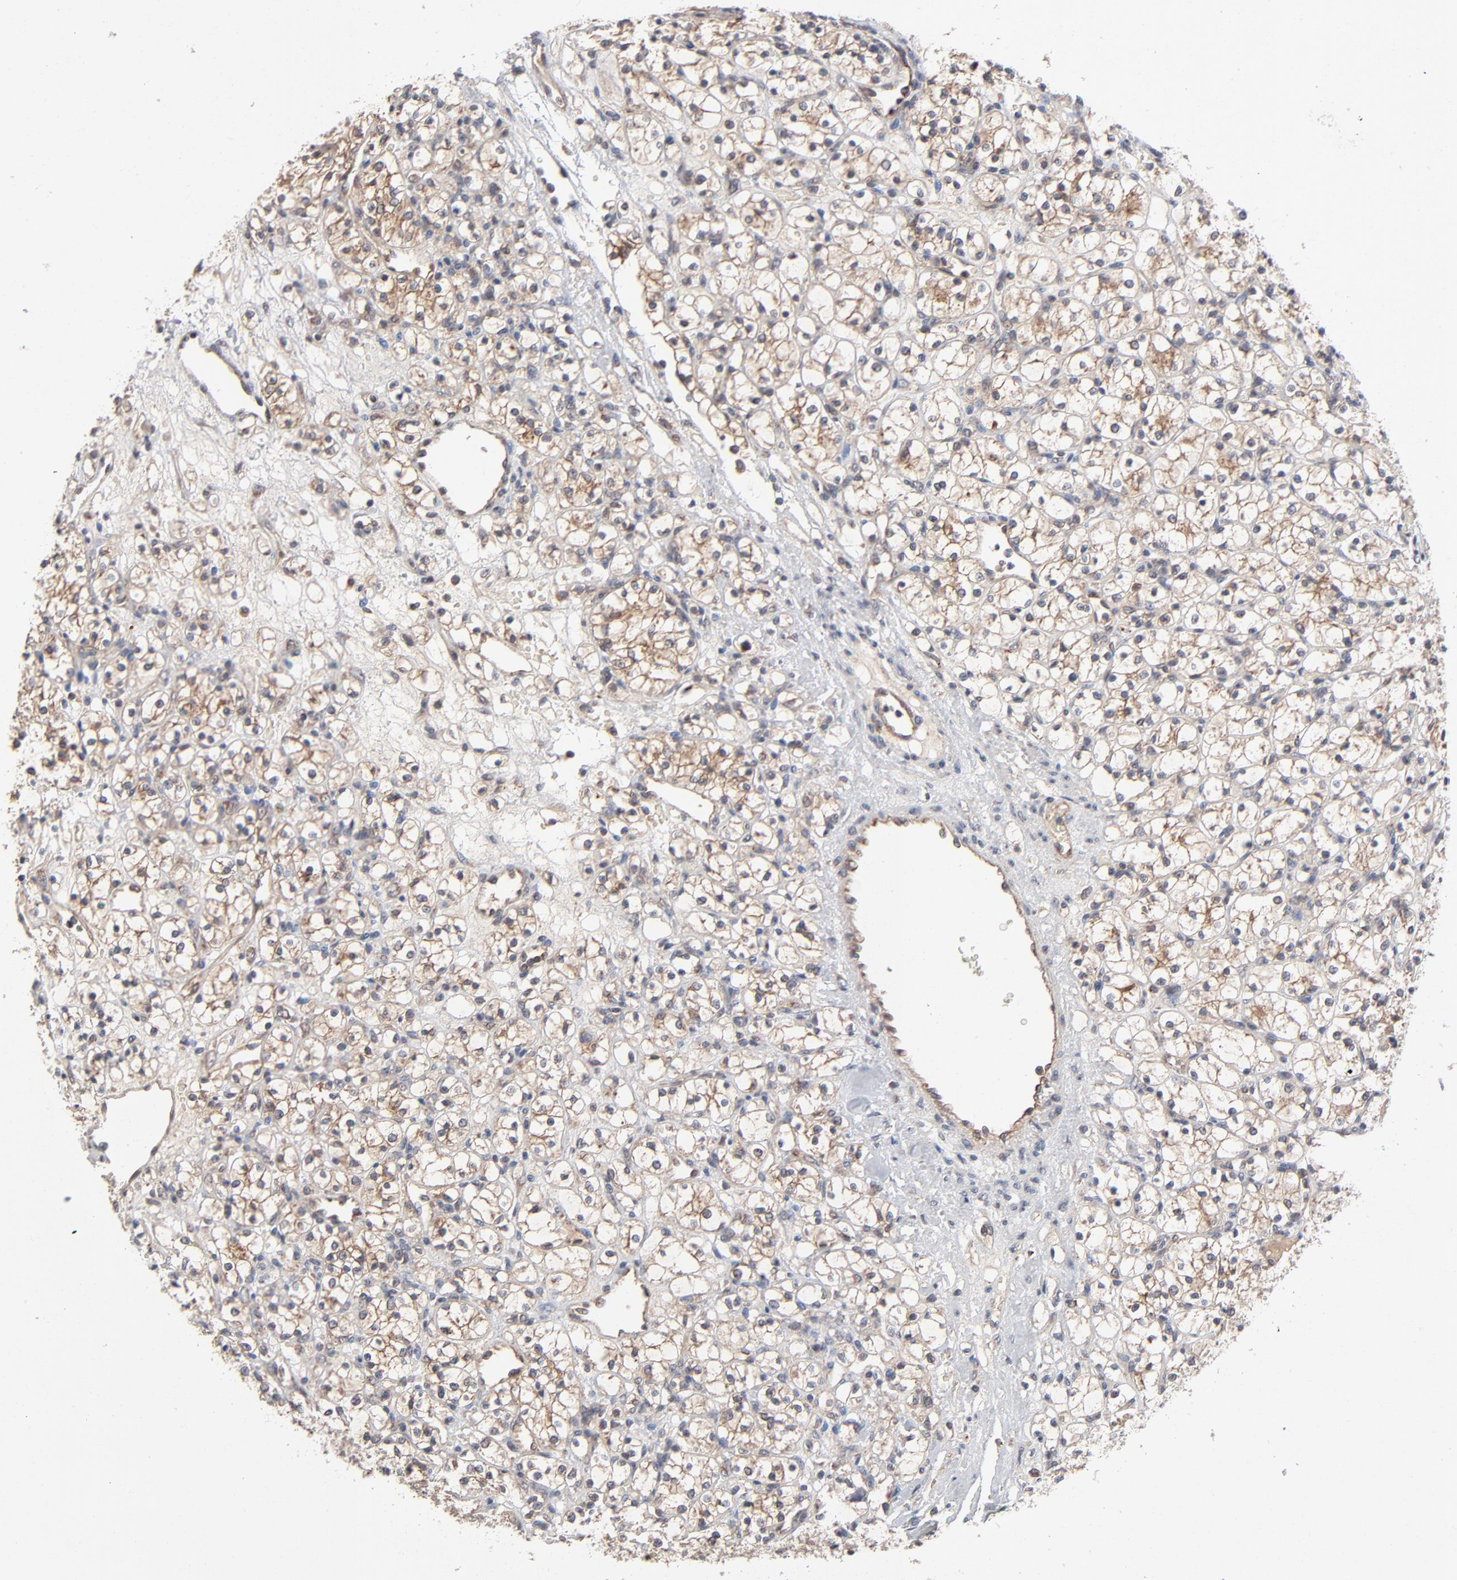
{"staining": {"intensity": "moderate", "quantity": "25%-75%", "location": "cytoplasmic/membranous"}, "tissue": "renal cancer", "cell_type": "Tumor cells", "image_type": "cancer", "snomed": [{"axis": "morphology", "description": "Adenocarcinoma, NOS"}, {"axis": "topography", "description": "Kidney"}], "caption": "Adenocarcinoma (renal) stained with a protein marker exhibits moderate staining in tumor cells.", "gene": "ABLIM3", "patient": {"sex": "female", "age": 60}}